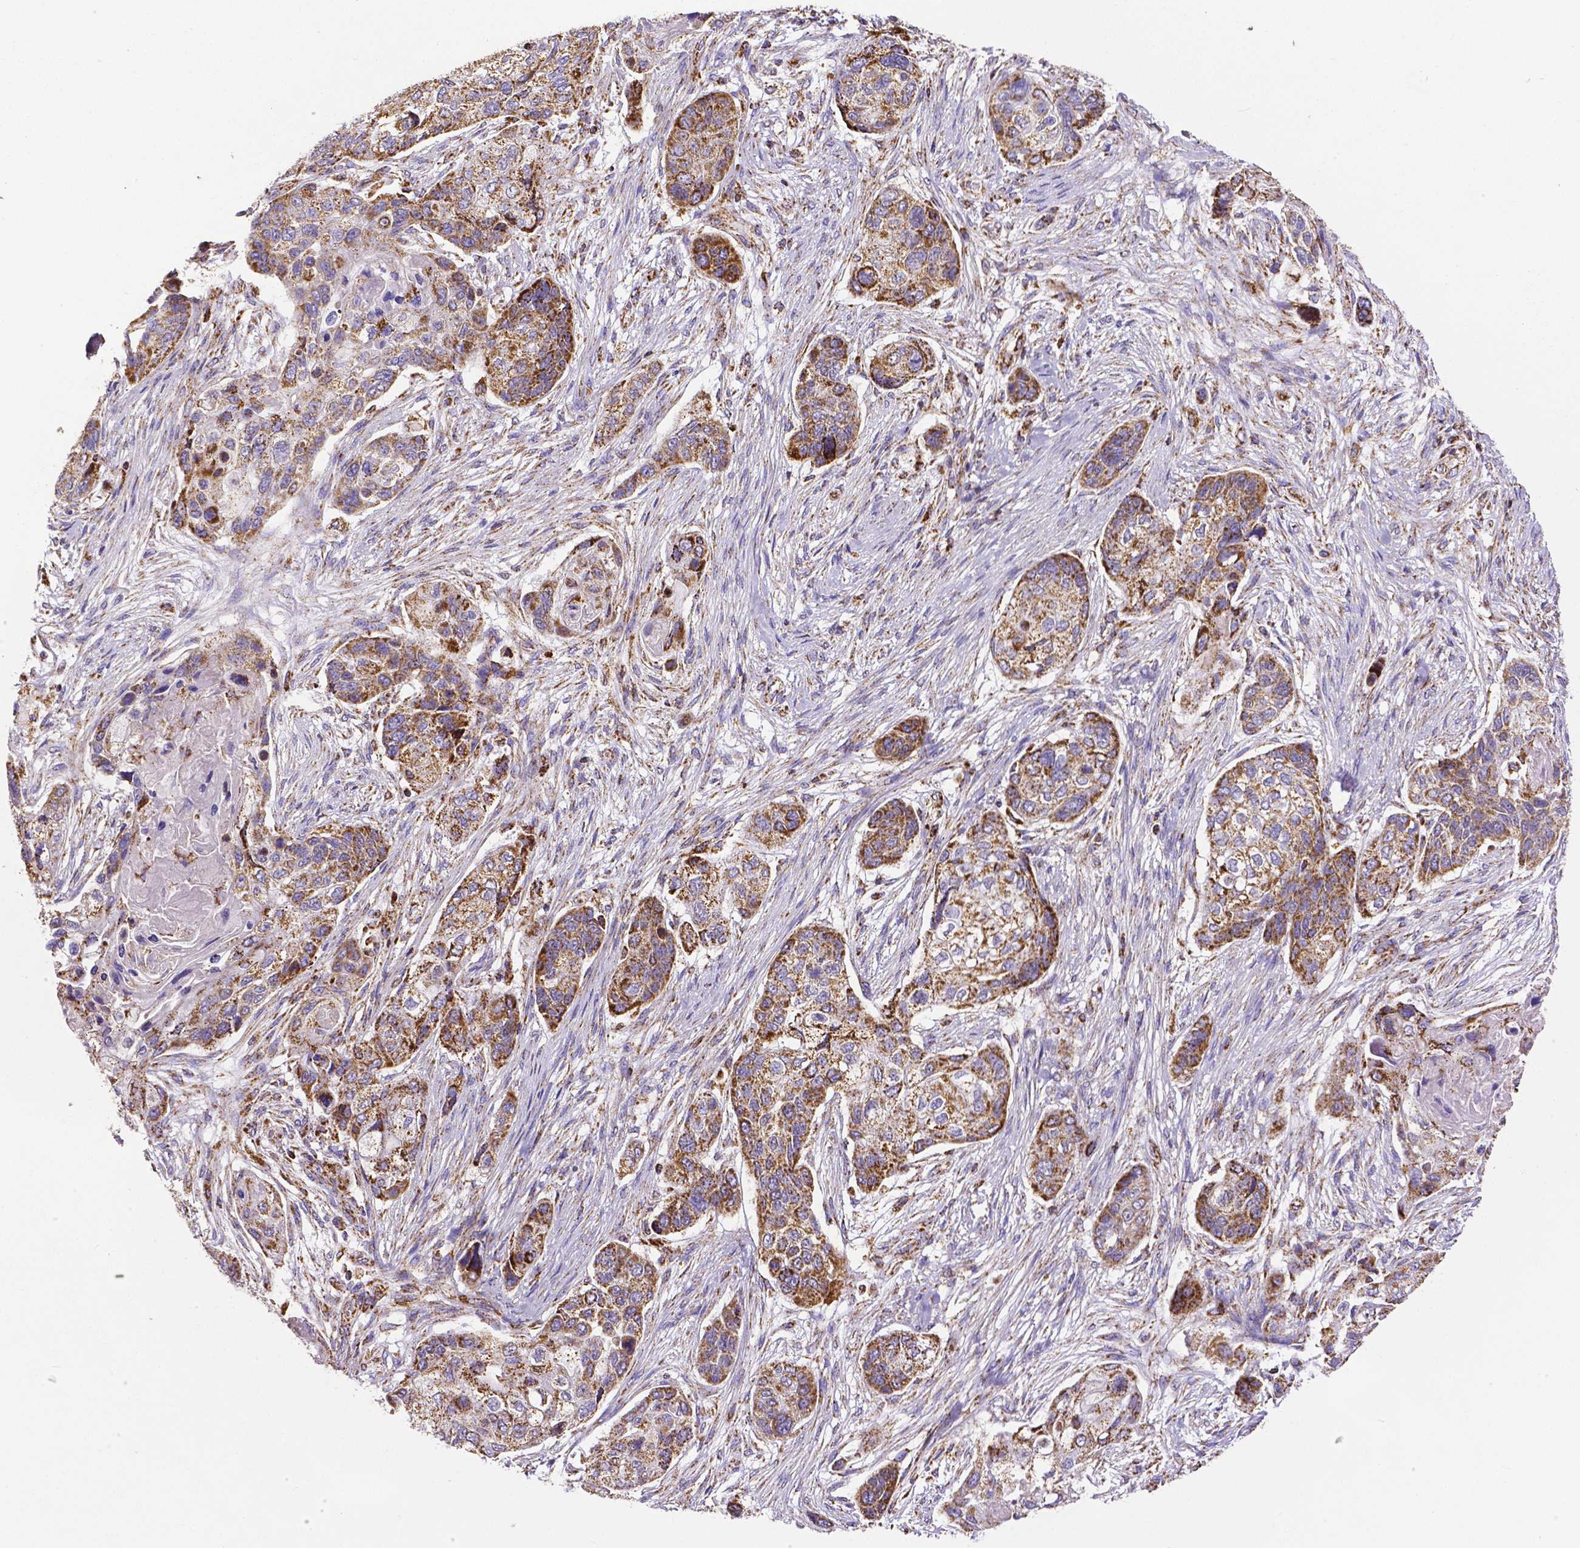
{"staining": {"intensity": "moderate", "quantity": ">75%", "location": "cytoplasmic/membranous"}, "tissue": "lung cancer", "cell_type": "Tumor cells", "image_type": "cancer", "snomed": [{"axis": "morphology", "description": "Squamous cell carcinoma, NOS"}, {"axis": "topography", "description": "Lung"}], "caption": "This histopathology image shows IHC staining of human squamous cell carcinoma (lung), with medium moderate cytoplasmic/membranous expression in about >75% of tumor cells.", "gene": "MACC1", "patient": {"sex": "male", "age": 69}}